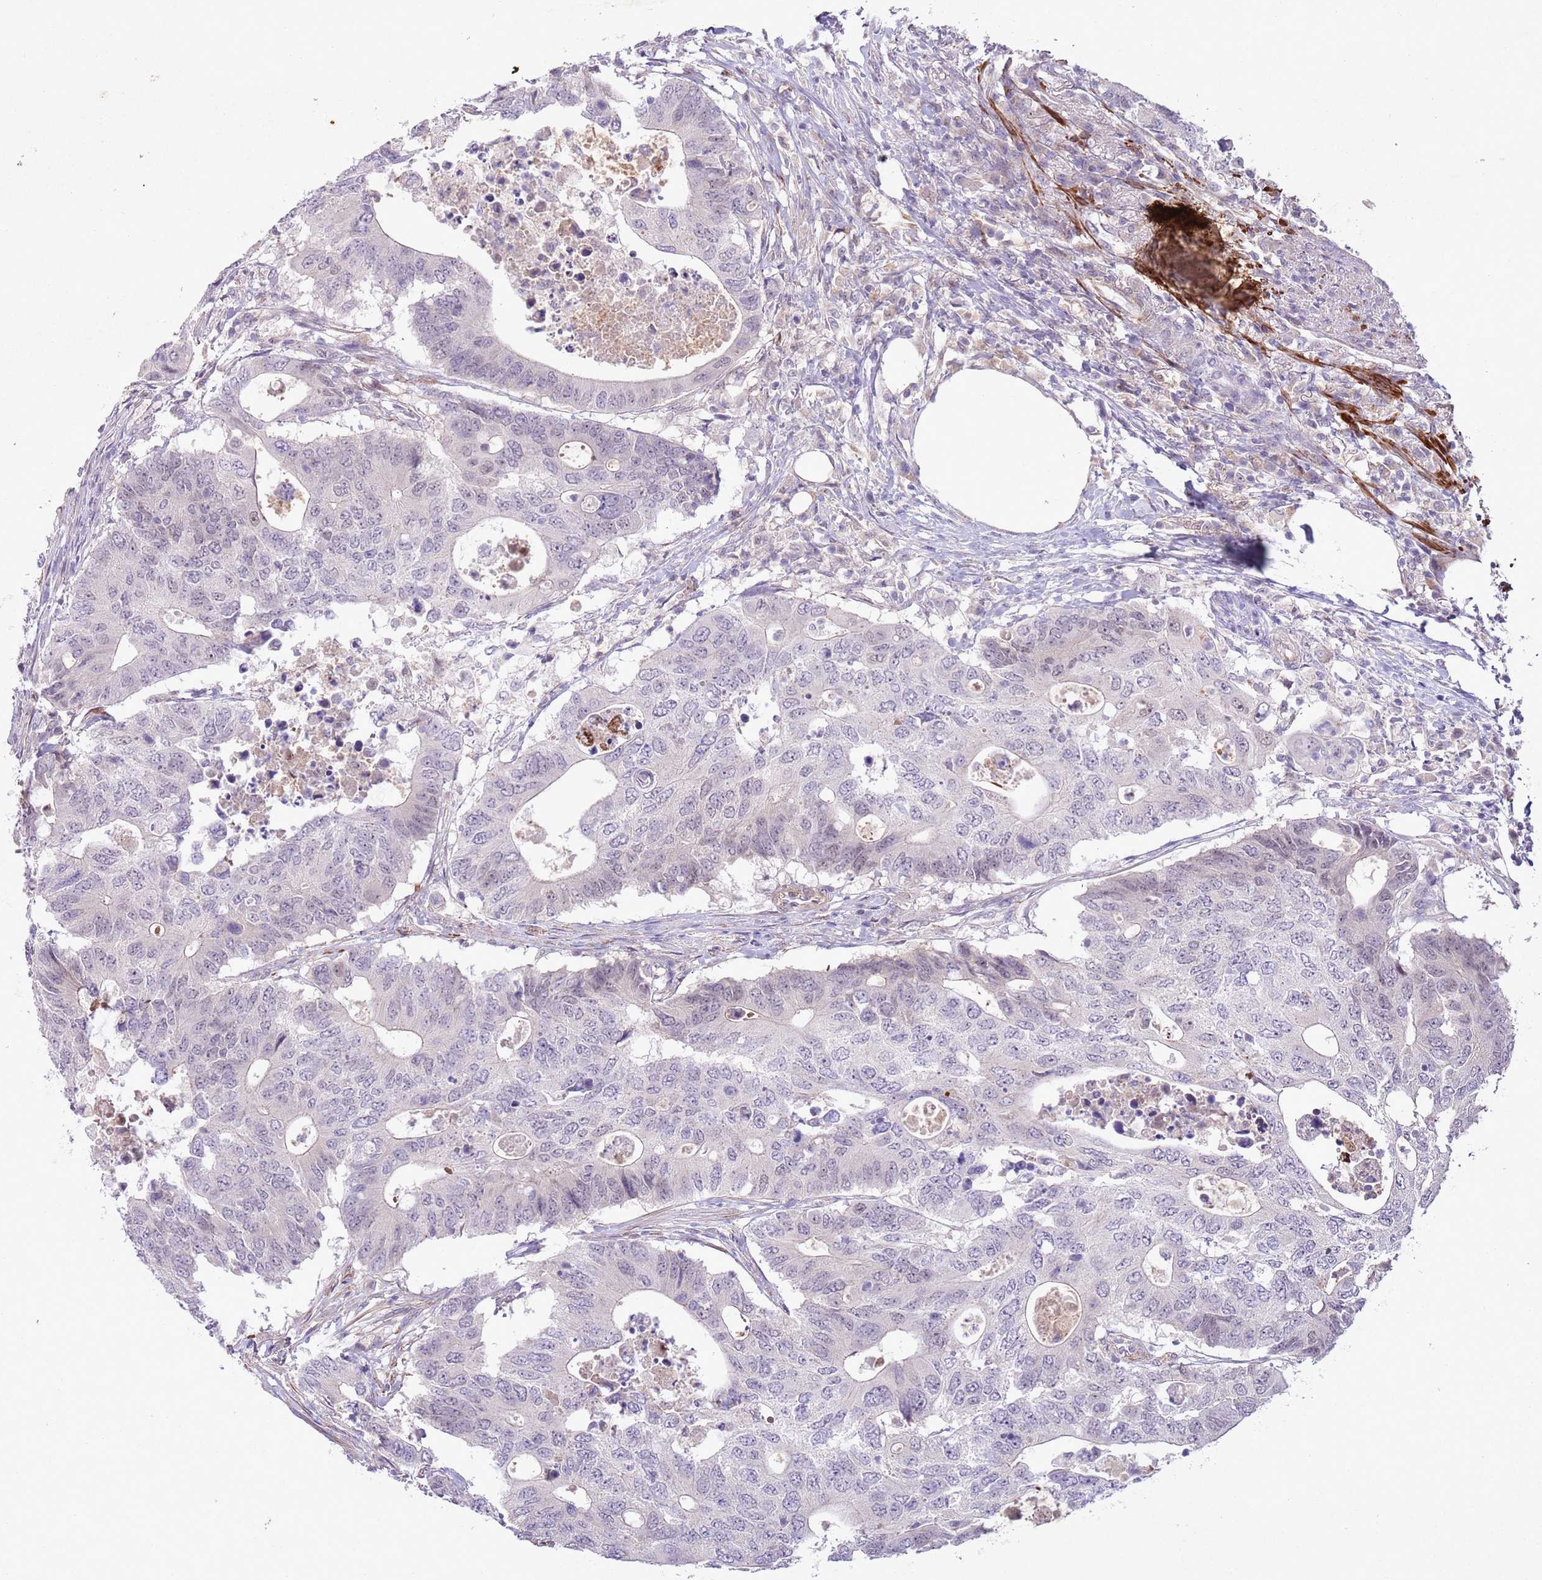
{"staining": {"intensity": "negative", "quantity": "none", "location": "none"}, "tissue": "colorectal cancer", "cell_type": "Tumor cells", "image_type": "cancer", "snomed": [{"axis": "morphology", "description": "Adenocarcinoma, NOS"}, {"axis": "topography", "description": "Colon"}], "caption": "Colorectal cancer (adenocarcinoma) was stained to show a protein in brown. There is no significant staining in tumor cells.", "gene": "CCNI", "patient": {"sex": "male", "age": 71}}